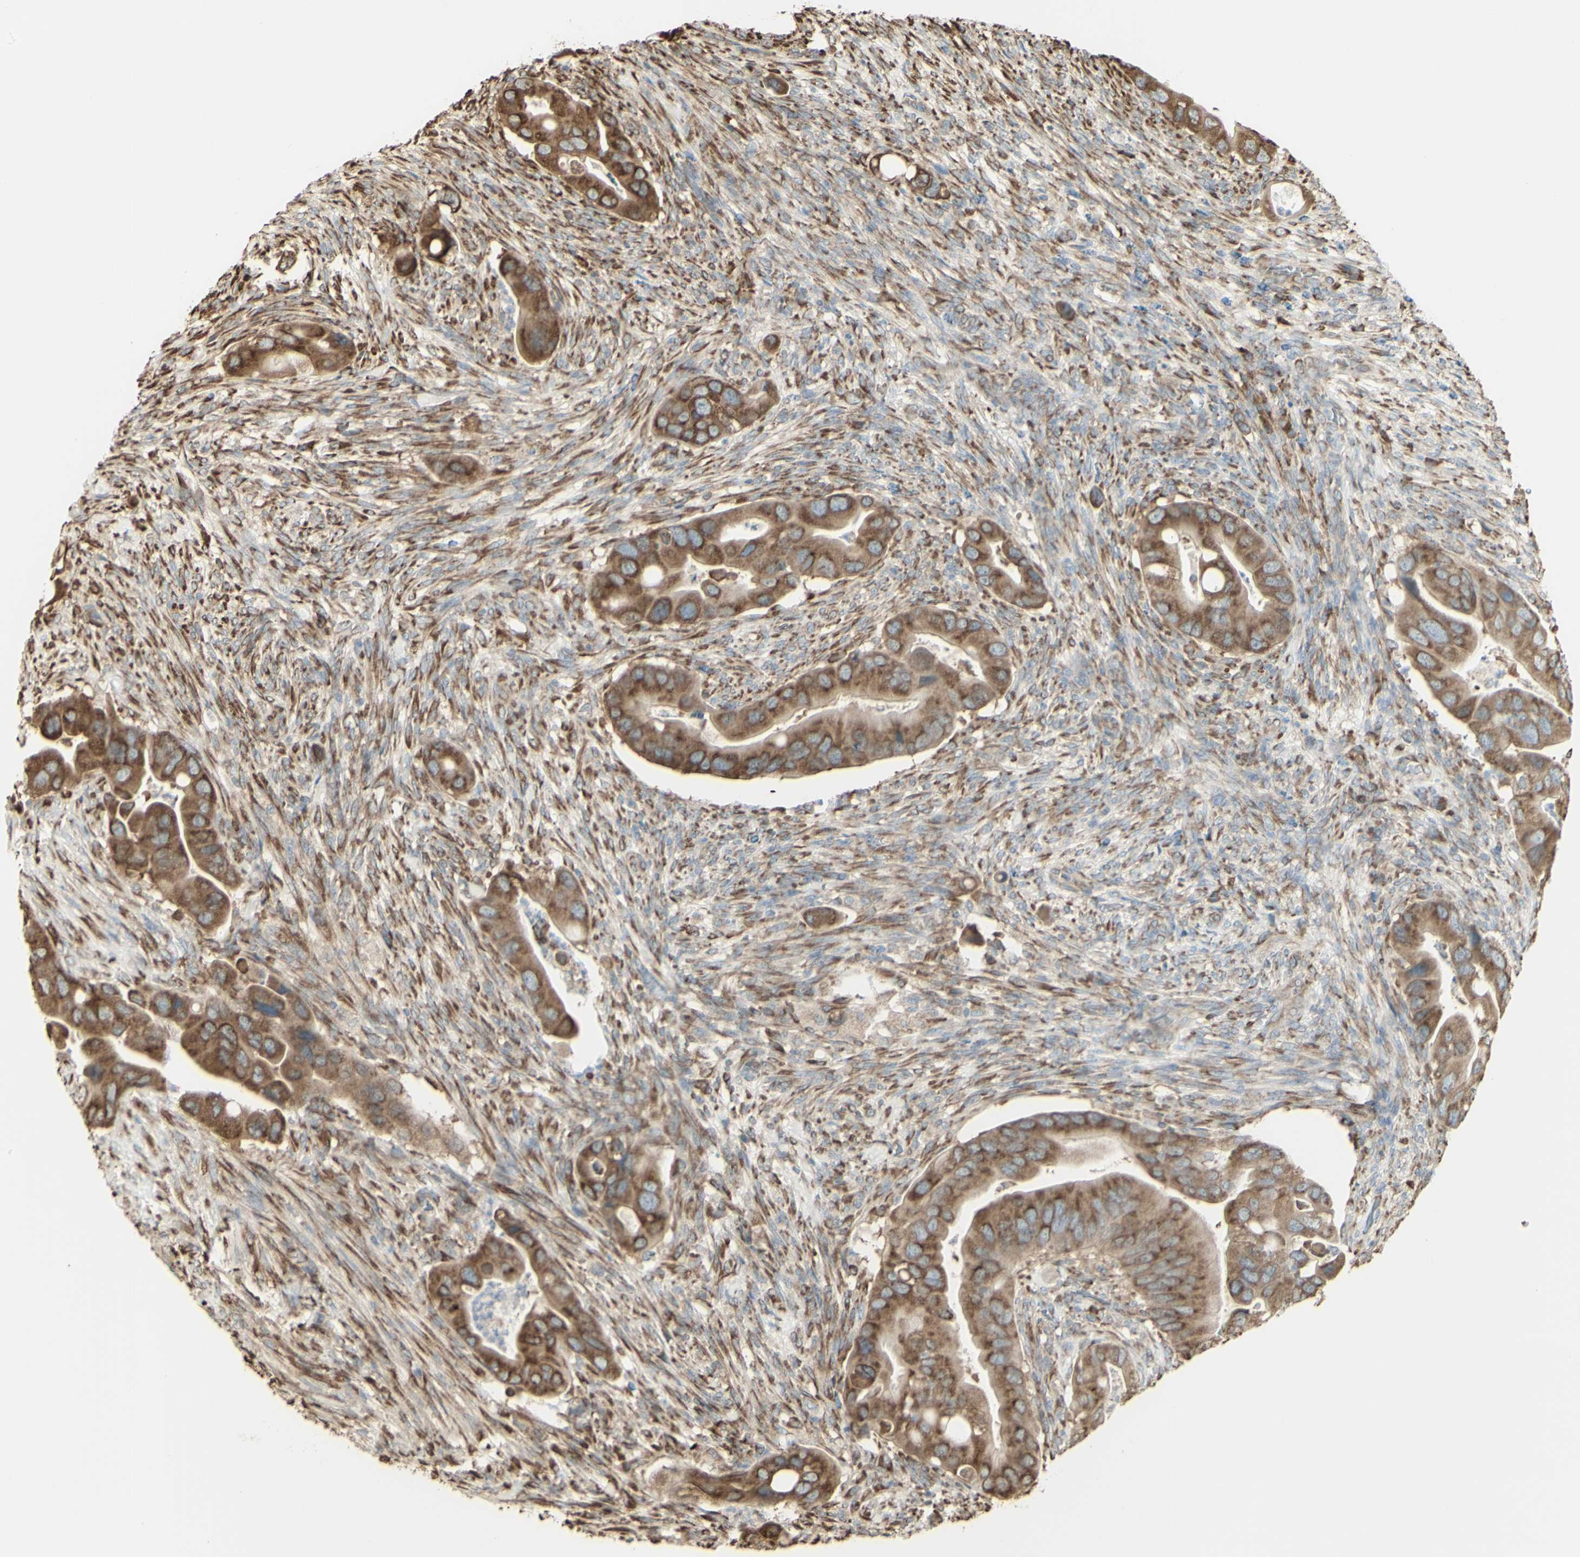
{"staining": {"intensity": "moderate", "quantity": ">75%", "location": "cytoplasmic/membranous"}, "tissue": "colorectal cancer", "cell_type": "Tumor cells", "image_type": "cancer", "snomed": [{"axis": "morphology", "description": "Adenocarcinoma, NOS"}, {"axis": "topography", "description": "Rectum"}], "caption": "Immunohistochemical staining of human colorectal adenocarcinoma displays moderate cytoplasmic/membranous protein positivity in about >75% of tumor cells. (brown staining indicates protein expression, while blue staining denotes nuclei).", "gene": "EEF1B2", "patient": {"sex": "female", "age": 57}}